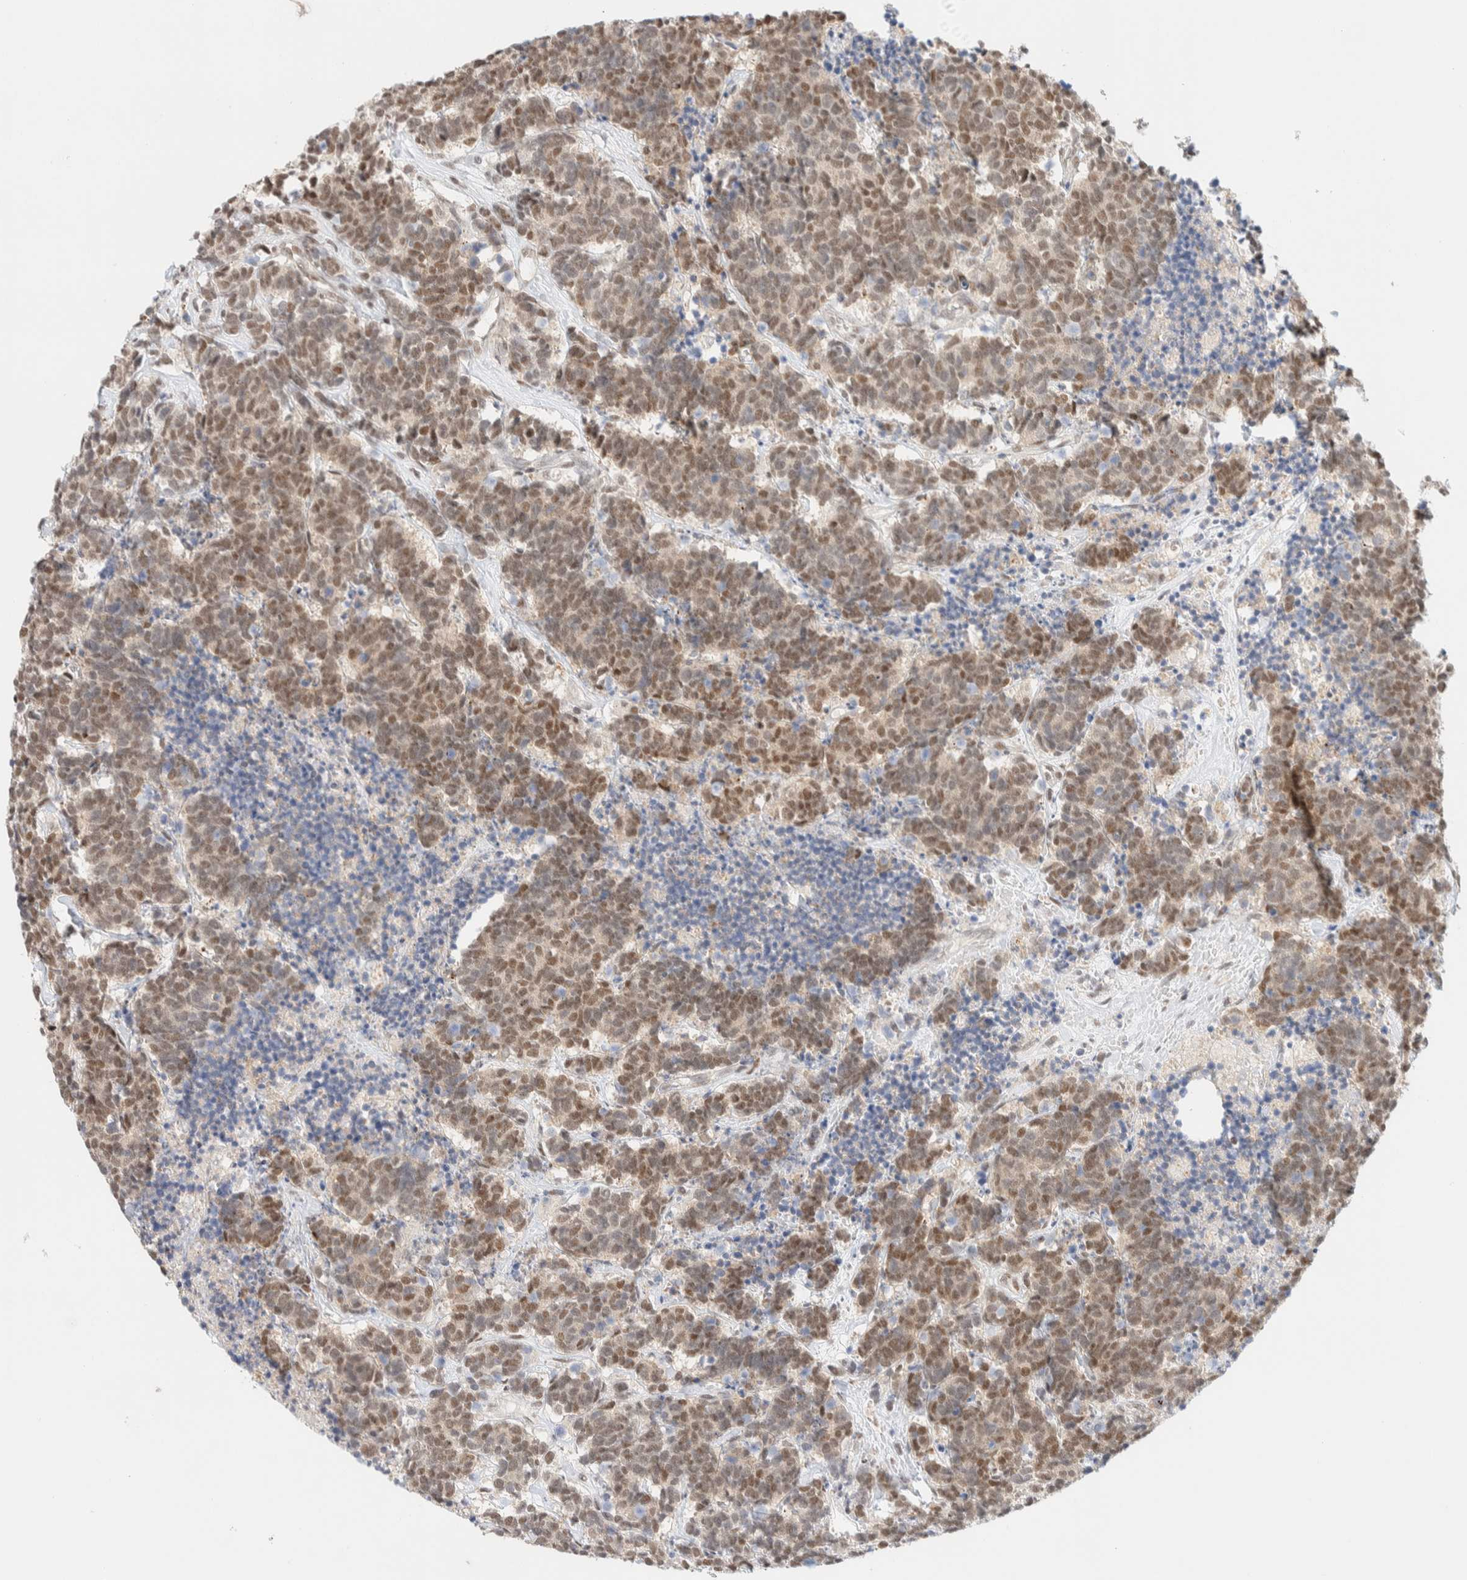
{"staining": {"intensity": "moderate", "quantity": ">75%", "location": "nuclear"}, "tissue": "carcinoid", "cell_type": "Tumor cells", "image_type": "cancer", "snomed": [{"axis": "morphology", "description": "Carcinoma, NOS"}, {"axis": "morphology", "description": "Carcinoid, malignant, NOS"}, {"axis": "topography", "description": "Urinary bladder"}], "caption": "A medium amount of moderate nuclear staining is identified in approximately >75% of tumor cells in carcinoid tissue.", "gene": "PYGO2", "patient": {"sex": "male", "age": 57}}